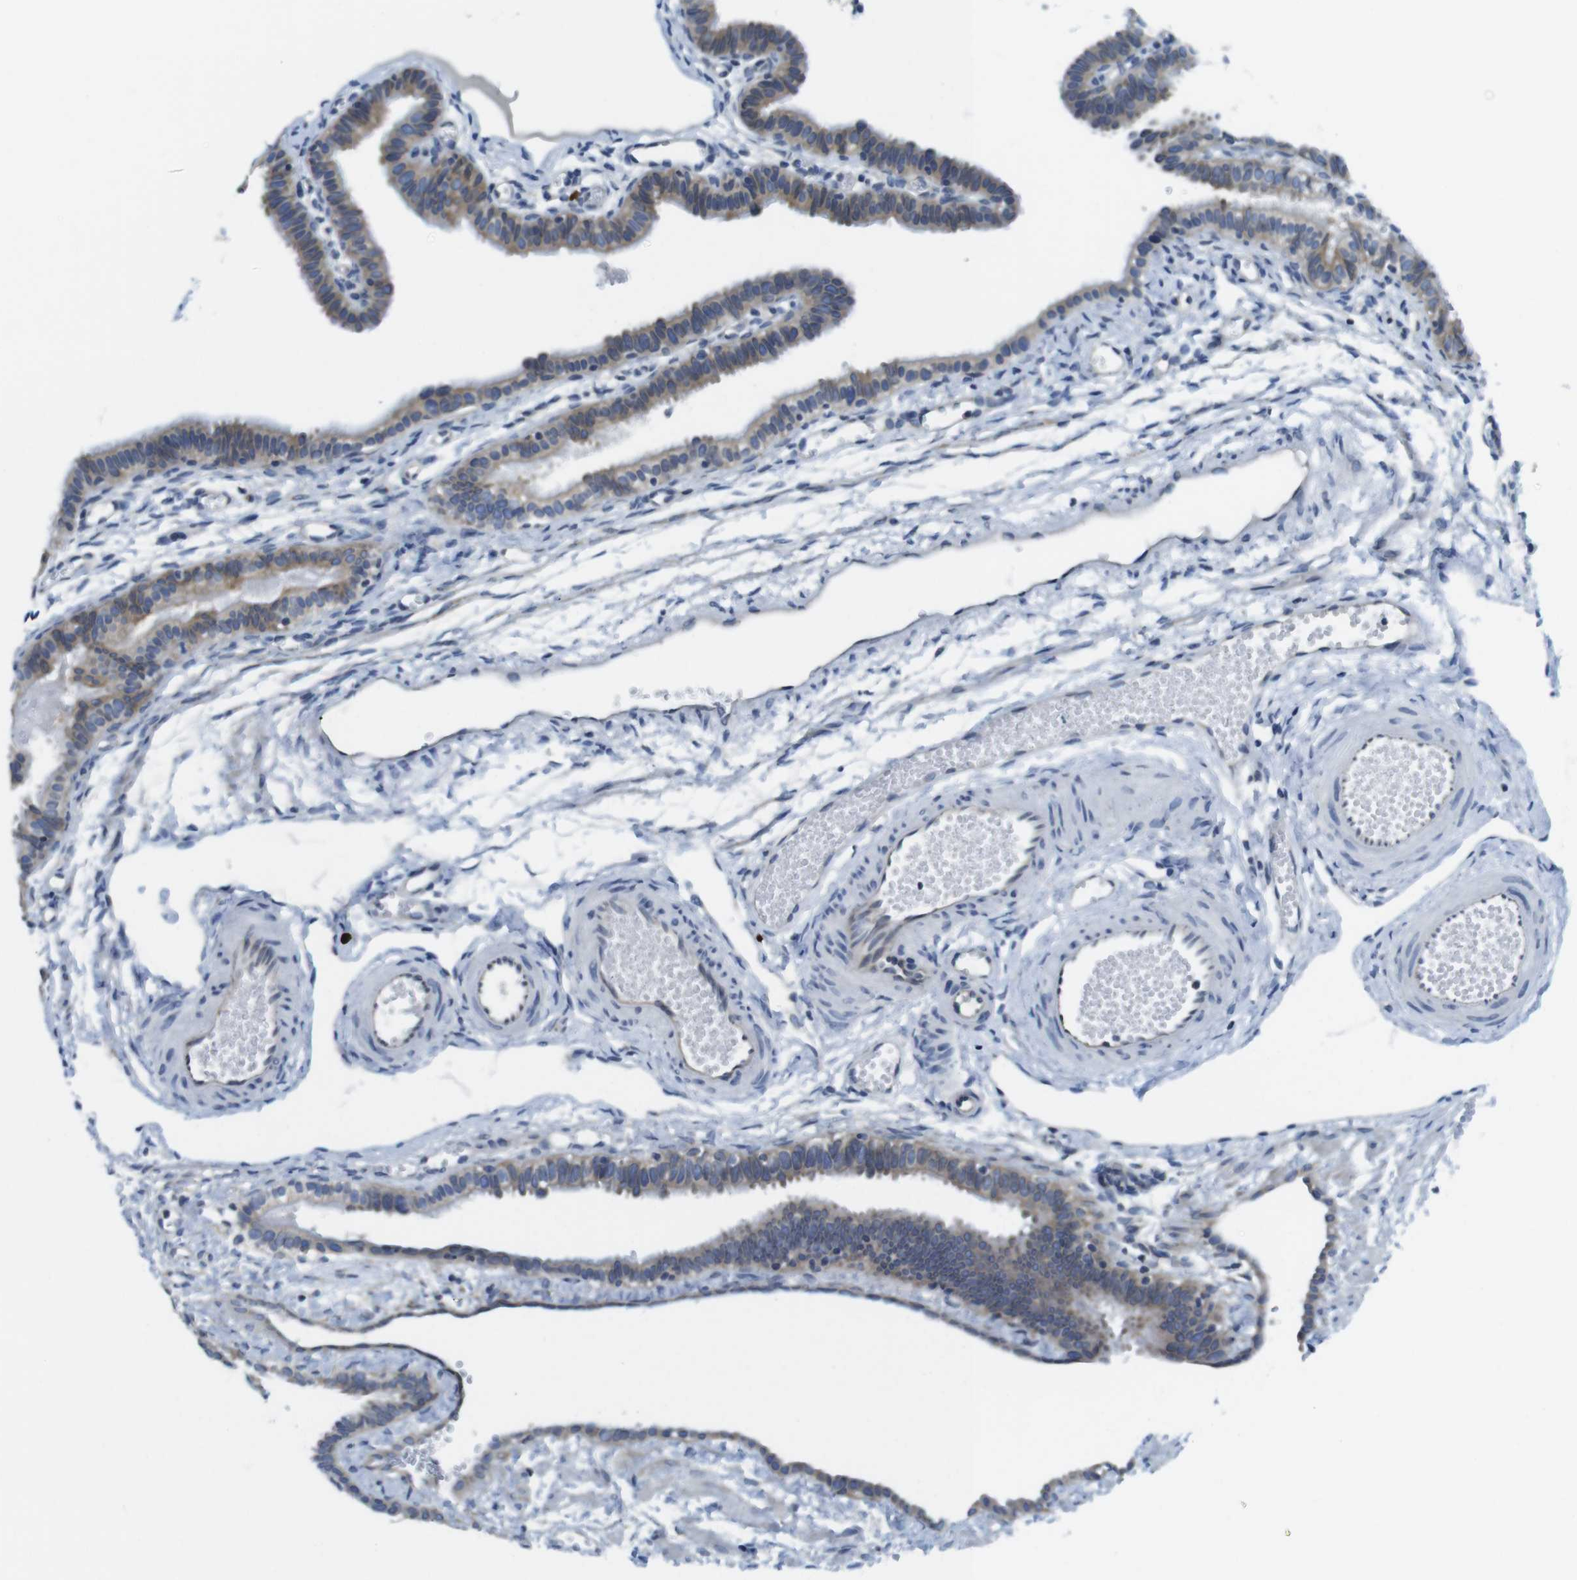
{"staining": {"intensity": "weak", "quantity": ">75%", "location": "cytoplasmic/membranous"}, "tissue": "fallopian tube", "cell_type": "Glandular cells", "image_type": "normal", "snomed": [{"axis": "morphology", "description": "Normal tissue, NOS"}, {"axis": "topography", "description": "Fallopian tube"}, {"axis": "topography", "description": "Placenta"}], "caption": "The histopathology image reveals a brown stain indicating the presence of a protein in the cytoplasmic/membranous of glandular cells in fallopian tube. Immunohistochemistry (ihc) stains the protein of interest in brown and the nuclei are stained blue.", "gene": "CLPTM1L", "patient": {"sex": "female", "age": 34}}